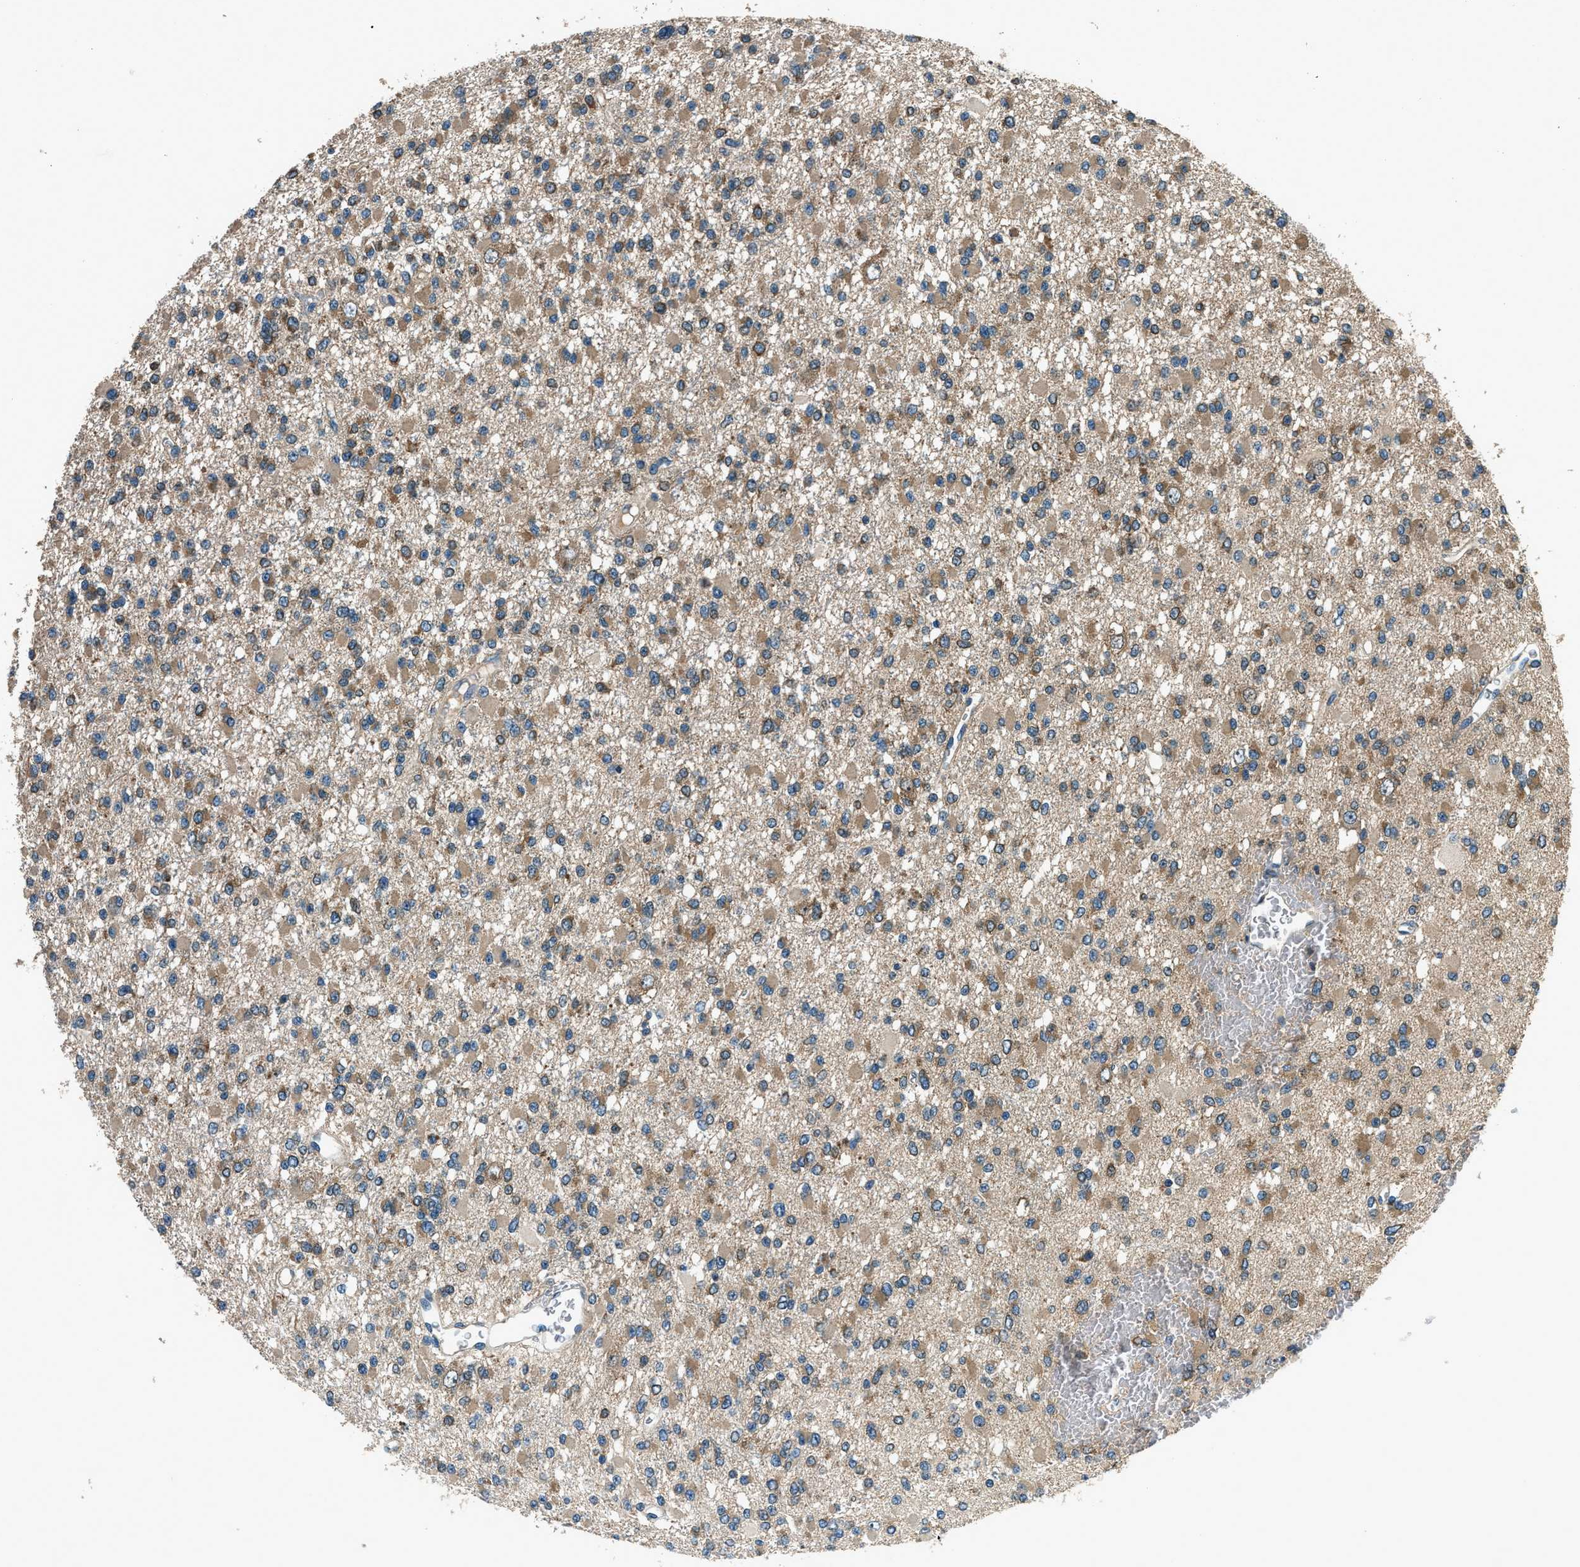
{"staining": {"intensity": "moderate", "quantity": ">75%", "location": "cytoplasmic/membranous"}, "tissue": "glioma", "cell_type": "Tumor cells", "image_type": "cancer", "snomed": [{"axis": "morphology", "description": "Glioma, malignant, Low grade"}, {"axis": "topography", "description": "Brain"}], "caption": "Protein expression analysis of human glioma reveals moderate cytoplasmic/membranous expression in about >75% of tumor cells. (DAB IHC with brightfield microscopy, high magnification).", "gene": "ARFGAP2", "patient": {"sex": "female", "age": 22}}